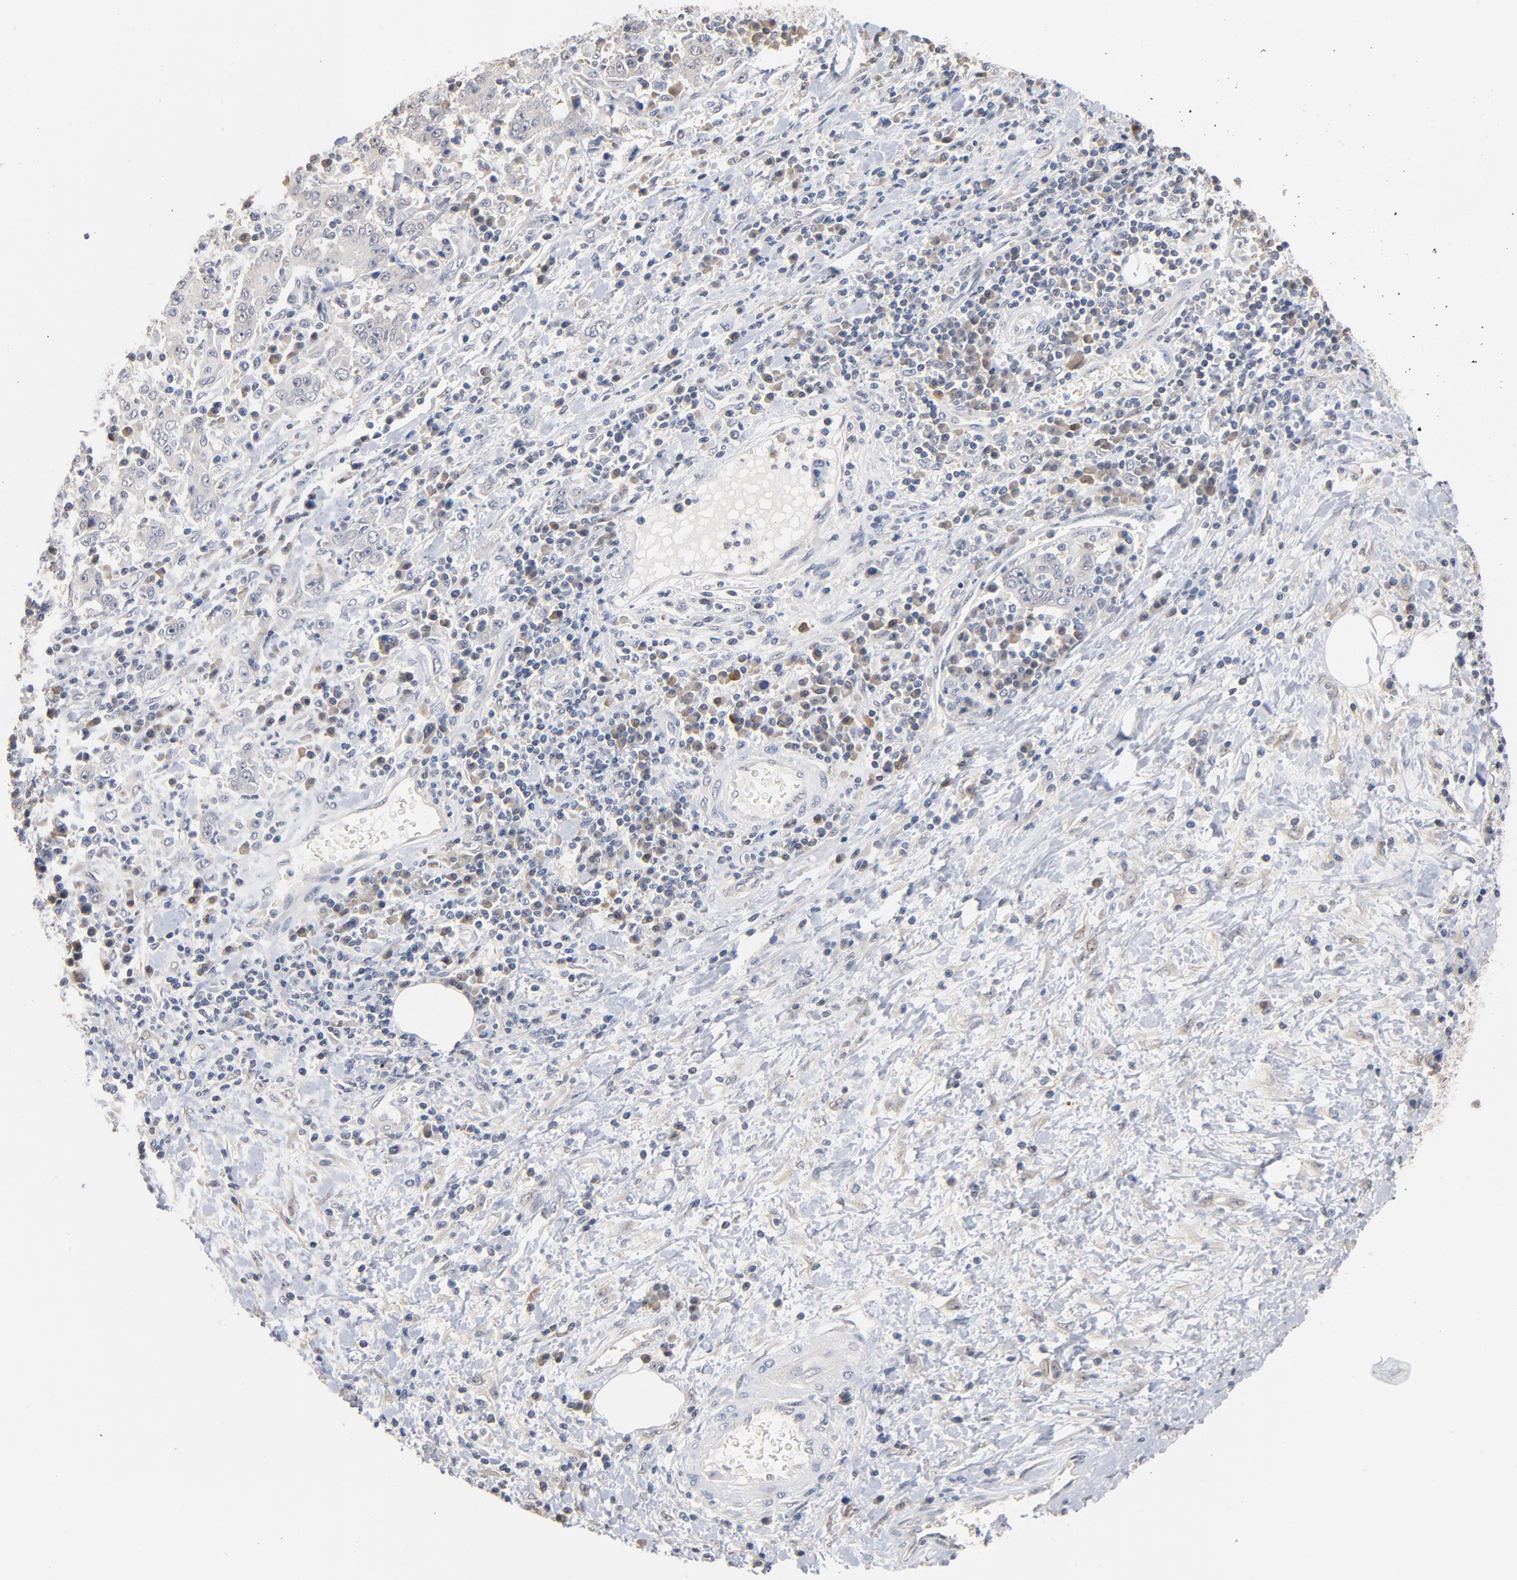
{"staining": {"intensity": "weak", "quantity": "<25%", "location": "cytoplasmic/membranous"}, "tissue": "stomach cancer", "cell_type": "Tumor cells", "image_type": "cancer", "snomed": [{"axis": "morphology", "description": "Normal tissue, NOS"}, {"axis": "morphology", "description": "Adenocarcinoma, NOS"}, {"axis": "topography", "description": "Stomach, upper"}, {"axis": "topography", "description": "Stomach"}], "caption": "DAB immunohistochemical staining of human stomach cancer (adenocarcinoma) shows no significant positivity in tumor cells. (DAB (3,3'-diaminobenzidine) immunohistochemistry (IHC), high magnification).", "gene": "MIF", "patient": {"sex": "male", "age": 59}}